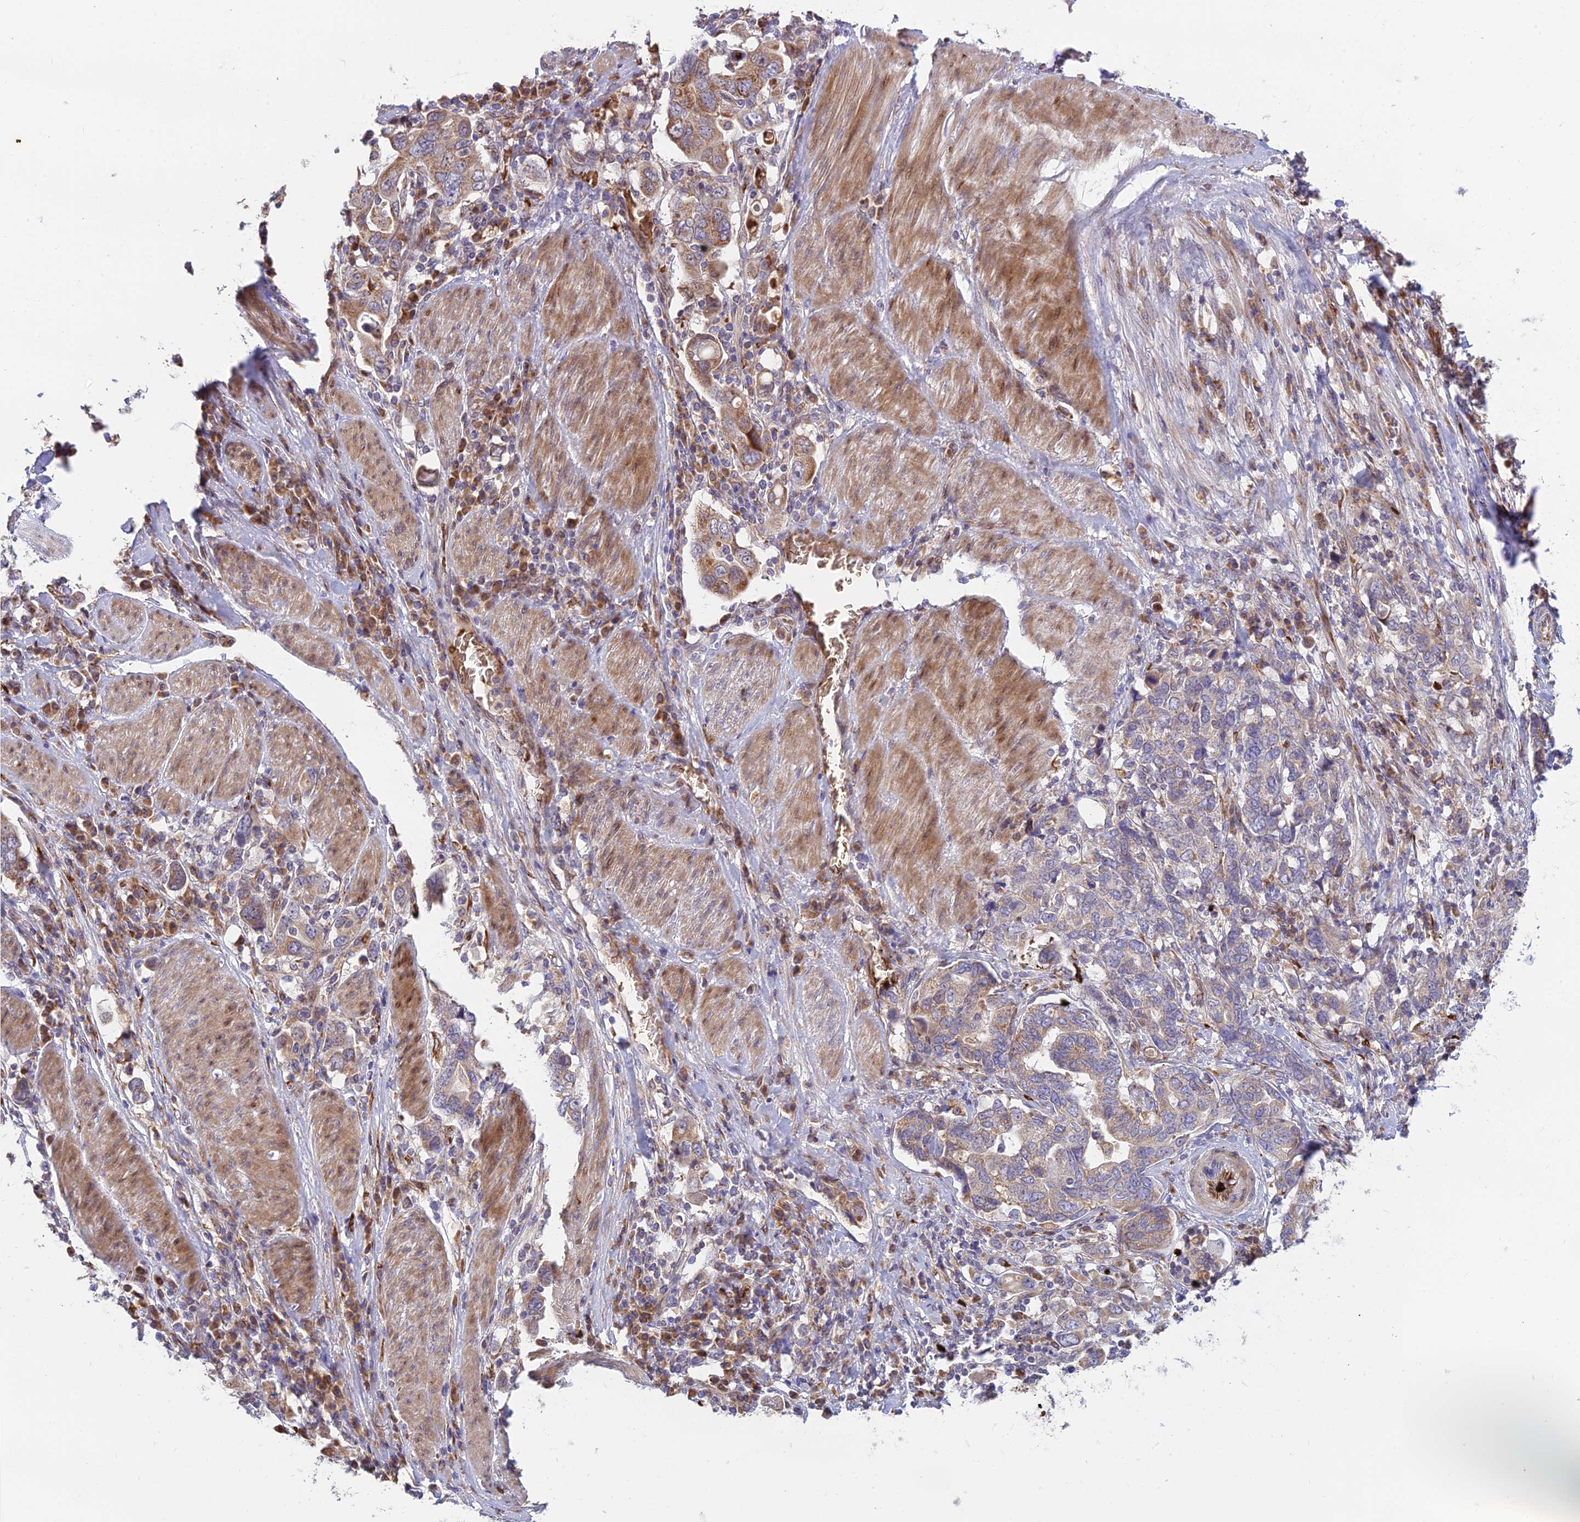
{"staining": {"intensity": "moderate", "quantity": "<25%", "location": "cytoplasmic/membranous"}, "tissue": "stomach cancer", "cell_type": "Tumor cells", "image_type": "cancer", "snomed": [{"axis": "morphology", "description": "Adenocarcinoma, NOS"}, {"axis": "topography", "description": "Stomach, upper"}], "caption": "DAB (3,3'-diaminobenzidine) immunohistochemical staining of adenocarcinoma (stomach) reveals moderate cytoplasmic/membranous protein staining in approximately <25% of tumor cells. The staining was performed using DAB (3,3'-diaminobenzidine) to visualize the protein expression in brown, while the nuclei were stained in blue with hematoxylin (Magnification: 20x).", "gene": "UFSP2", "patient": {"sex": "male", "age": 62}}